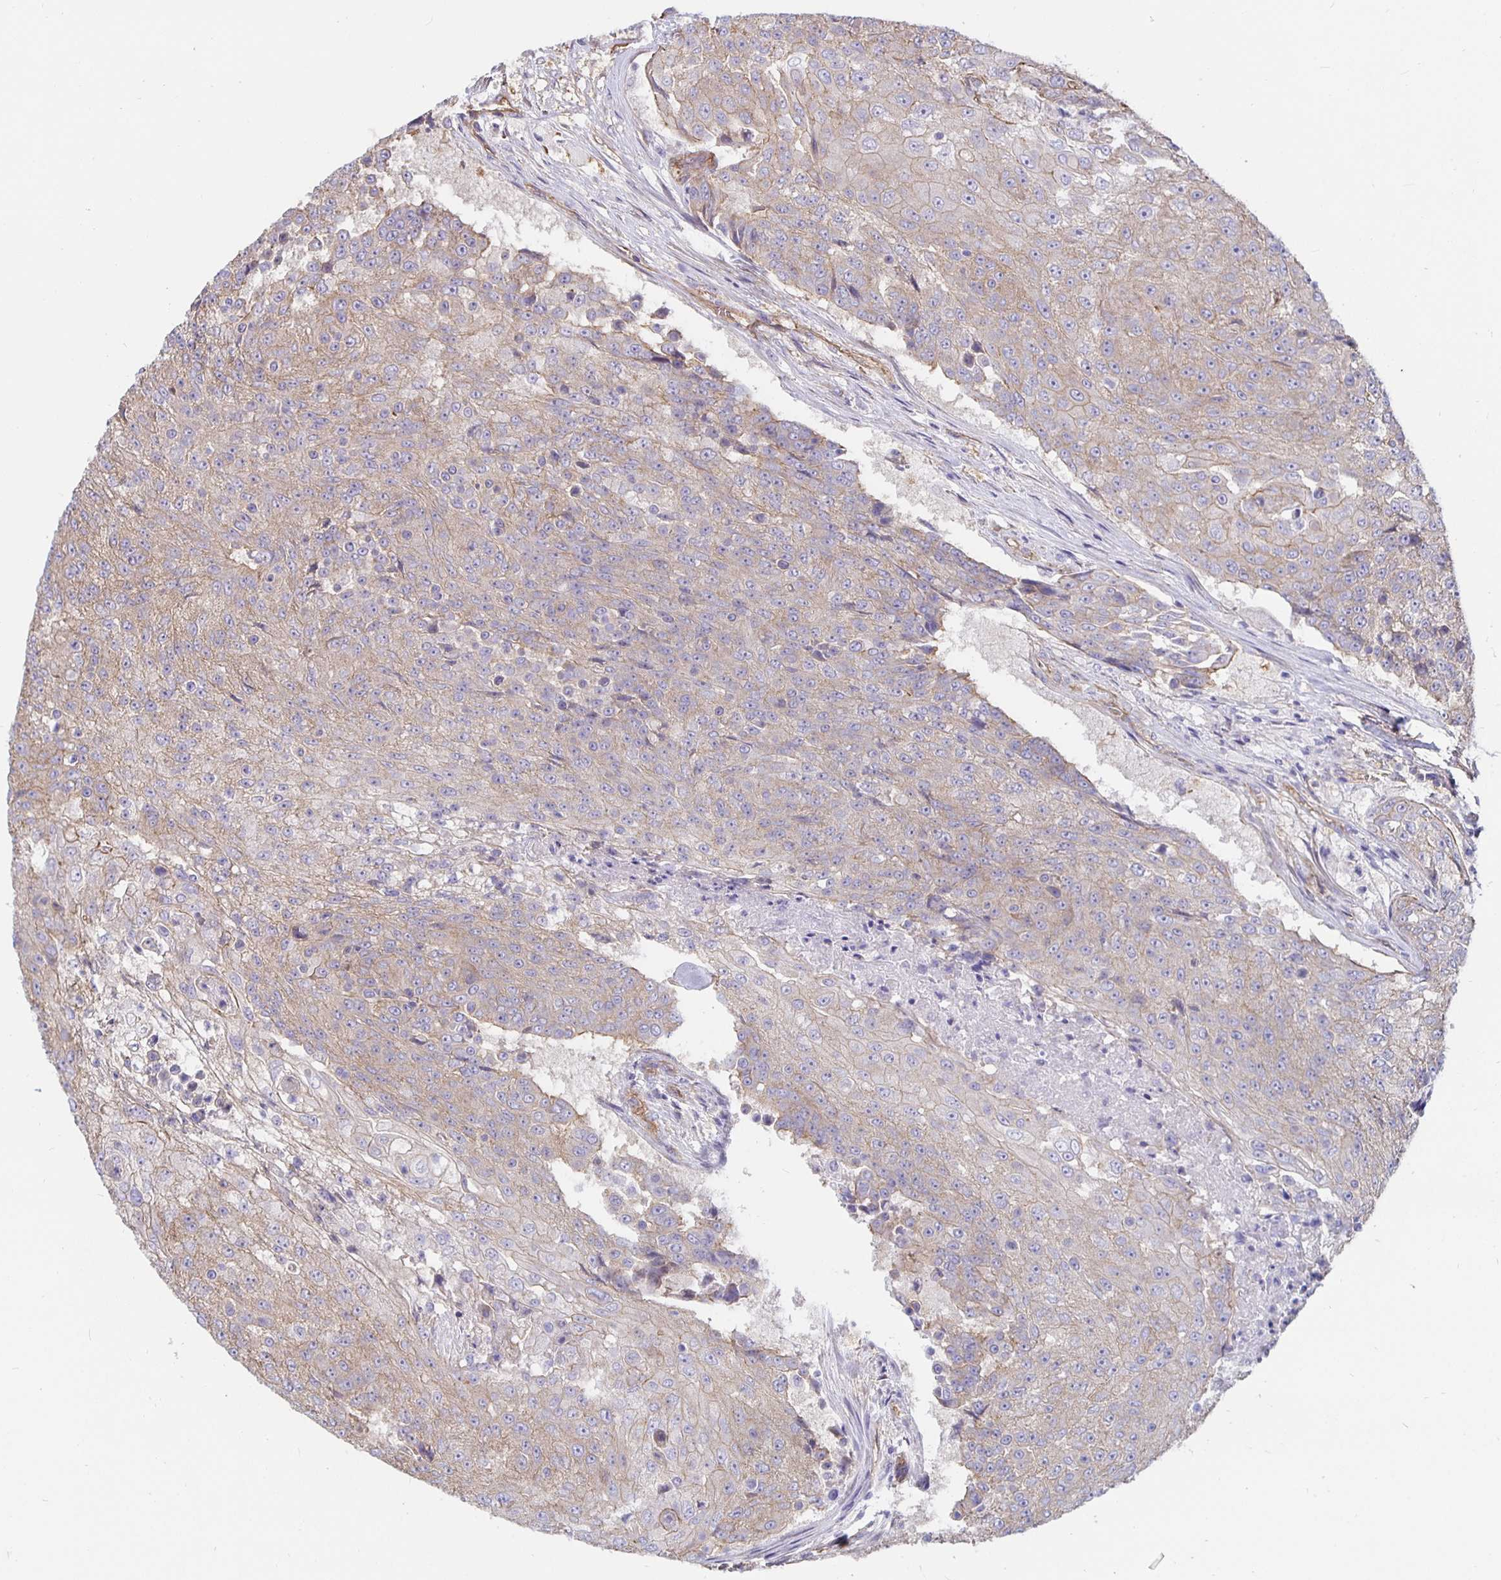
{"staining": {"intensity": "weak", "quantity": "<25%", "location": "cytoplasmic/membranous"}, "tissue": "urothelial cancer", "cell_type": "Tumor cells", "image_type": "cancer", "snomed": [{"axis": "morphology", "description": "Urothelial carcinoma, High grade"}, {"axis": "topography", "description": "Urinary bladder"}], "caption": "This photomicrograph is of high-grade urothelial carcinoma stained with immunohistochemistry to label a protein in brown with the nuclei are counter-stained blue. There is no expression in tumor cells.", "gene": "ARHGEF39", "patient": {"sex": "female", "age": 63}}